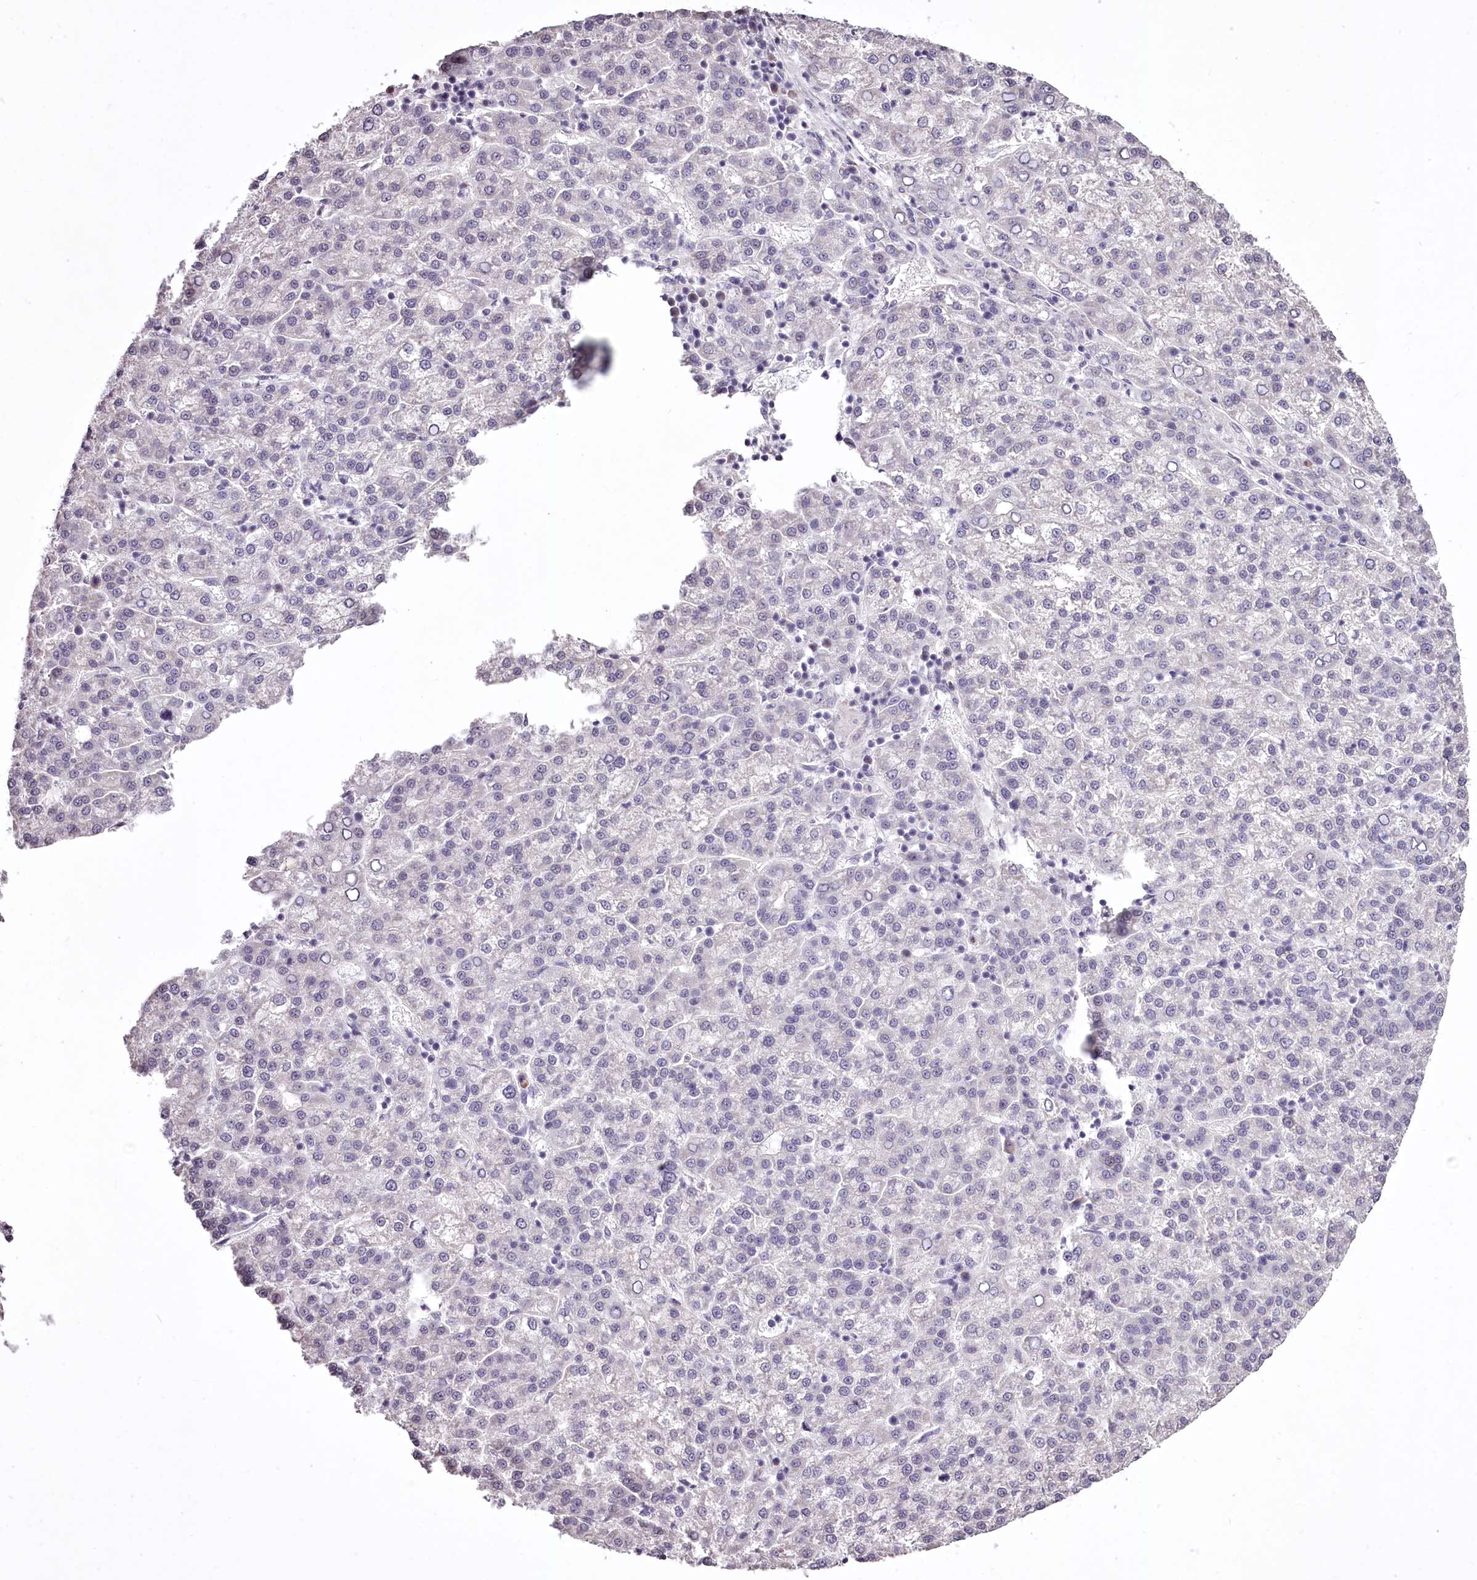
{"staining": {"intensity": "negative", "quantity": "none", "location": "none"}, "tissue": "liver cancer", "cell_type": "Tumor cells", "image_type": "cancer", "snomed": [{"axis": "morphology", "description": "Carcinoma, Hepatocellular, NOS"}, {"axis": "topography", "description": "Liver"}], "caption": "Immunohistochemistry (IHC) image of neoplastic tissue: human liver hepatocellular carcinoma stained with DAB (3,3'-diaminobenzidine) demonstrates no significant protein positivity in tumor cells.", "gene": "C1orf56", "patient": {"sex": "female", "age": 58}}